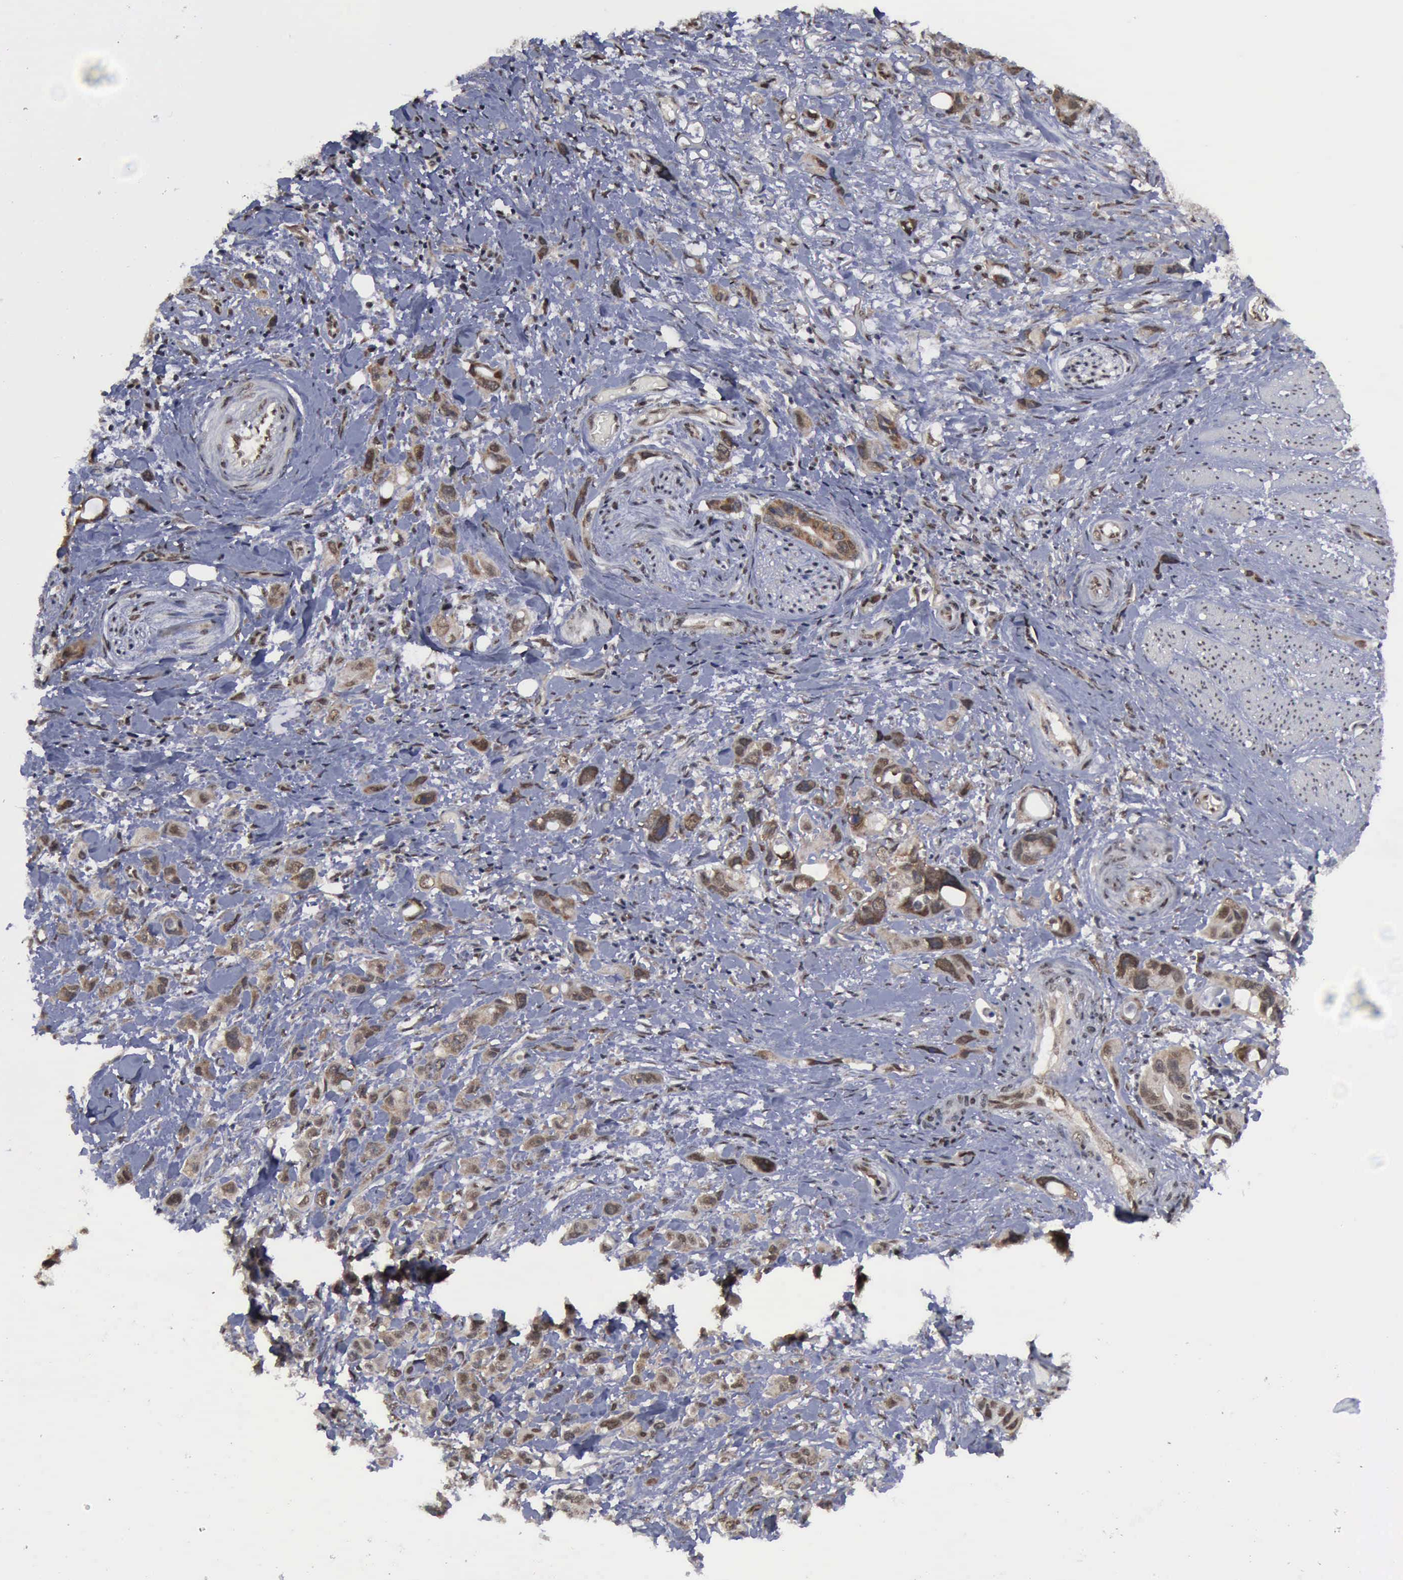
{"staining": {"intensity": "moderate", "quantity": ">75%", "location": "cytoplasmic/membranous,nuclear"}, "tissue": "stomach cancer", "cell_type": "Tumor cells", "image_type": "cancer", "snomed": [{"axis": "morphology", "description": "Adenocarcinoma, NOS"}, {"axis": "topography", "description": "Stomach, upper"}], "caption": "Stomach cancer (adenocarcinoma) tissue demonstrates moderate cytoplasmic/membranous and nuclear expression in approximately >75% of tumor cells", "gene": "RTCB", "patient": {"sex": "male", "age": 47}}